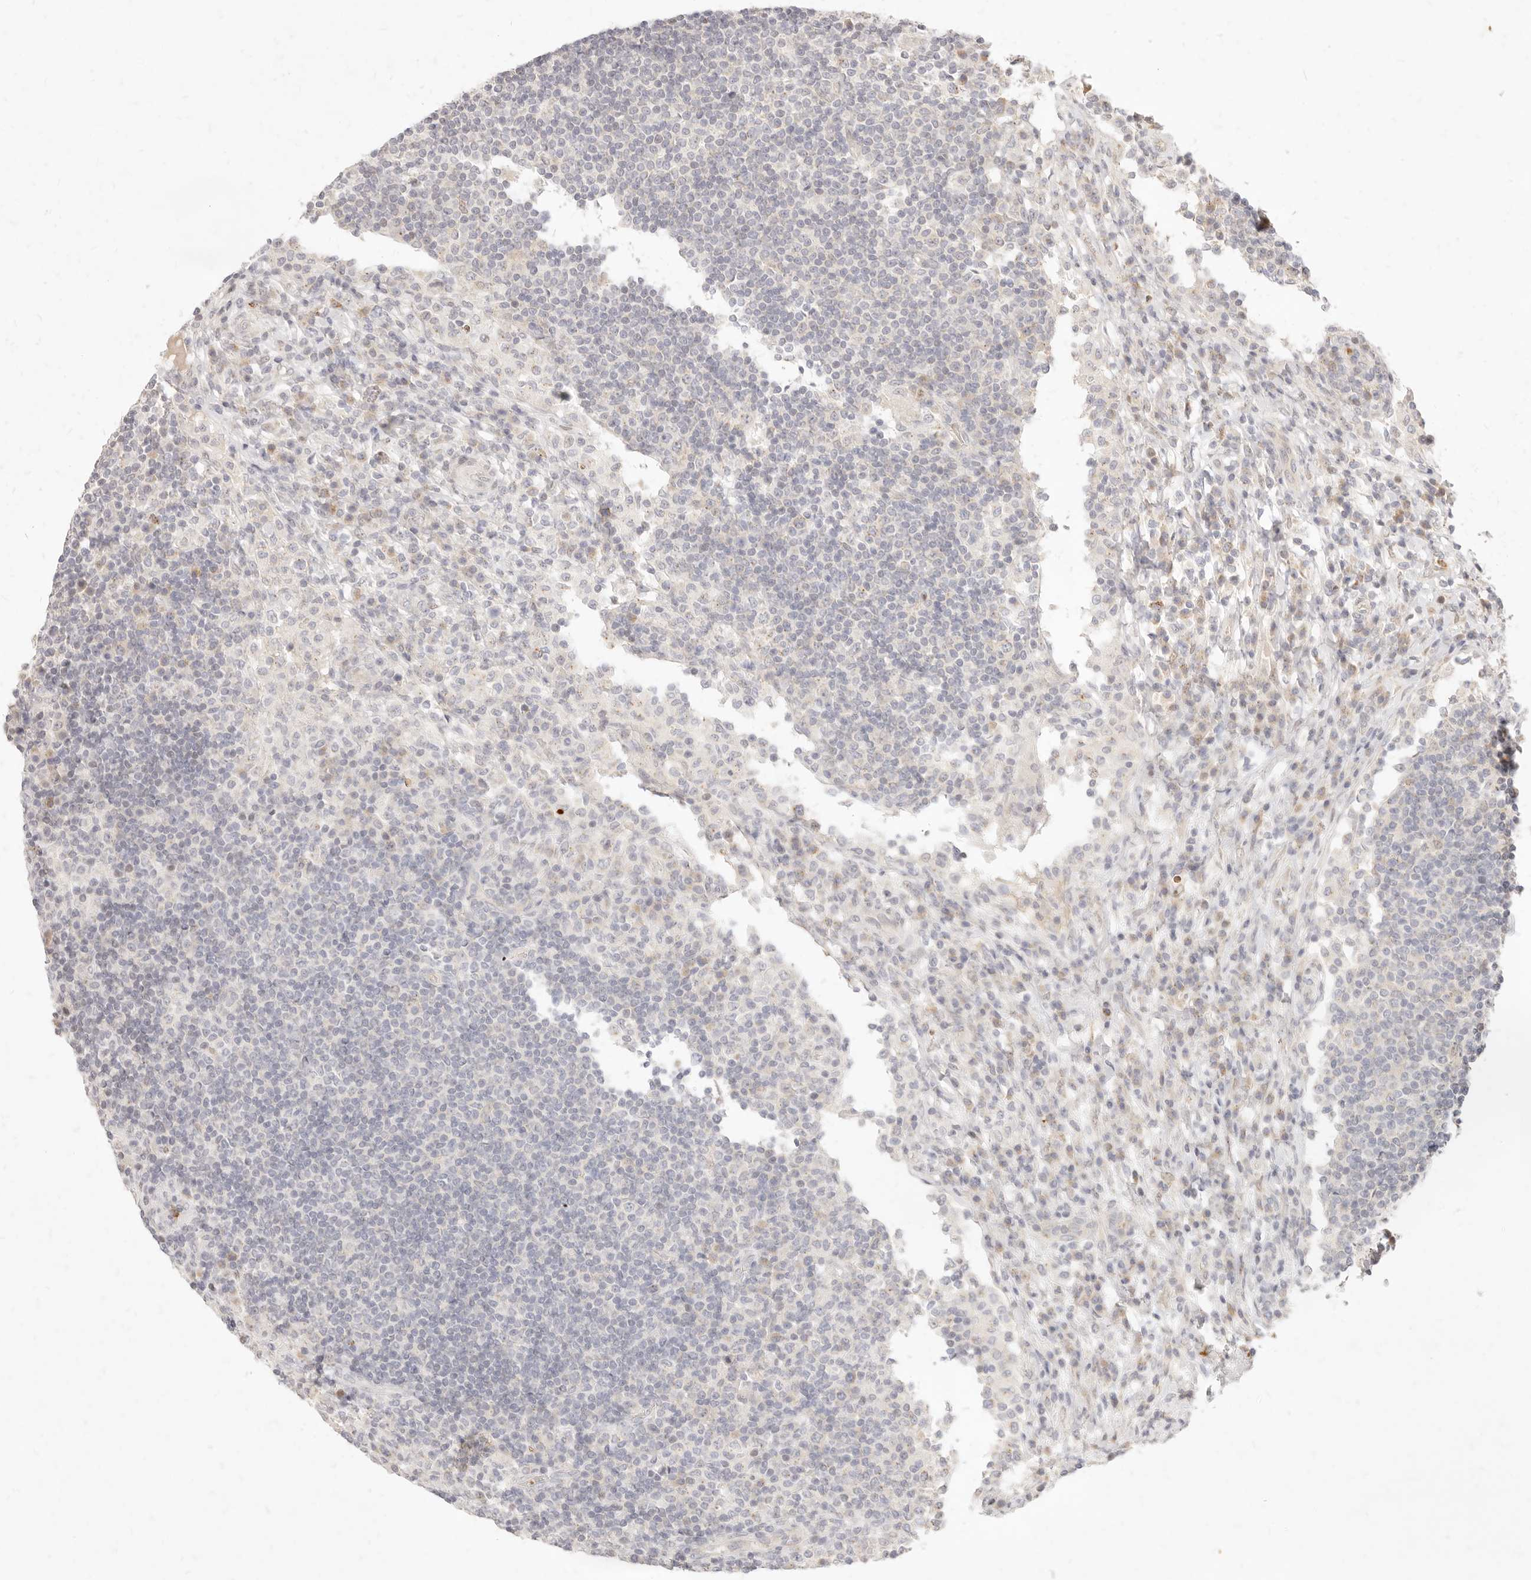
{"staining": {"intensity": "weak", "quantity": "25%-75%", "location": "cytoplasmic/membranous"}, "tissue": "lymph node", "cell_type": "Germinal center cells", "image_type": "normal", "snomed": [{"axis": "morphology", "description": "Normal tissue, NOS"}, {"axis": "topography", "description": "Lymph node"}], "caption": "Germinal center cells display weak cytoplasmic/membranous positivity in approximately 25%-75% of cells in unremarkable lymph node. (DAB IHC, brown staining for protein, blue staining for nuclei).", "gene": "ASCL3", "patient": {"sex": "female", "age": 53}}